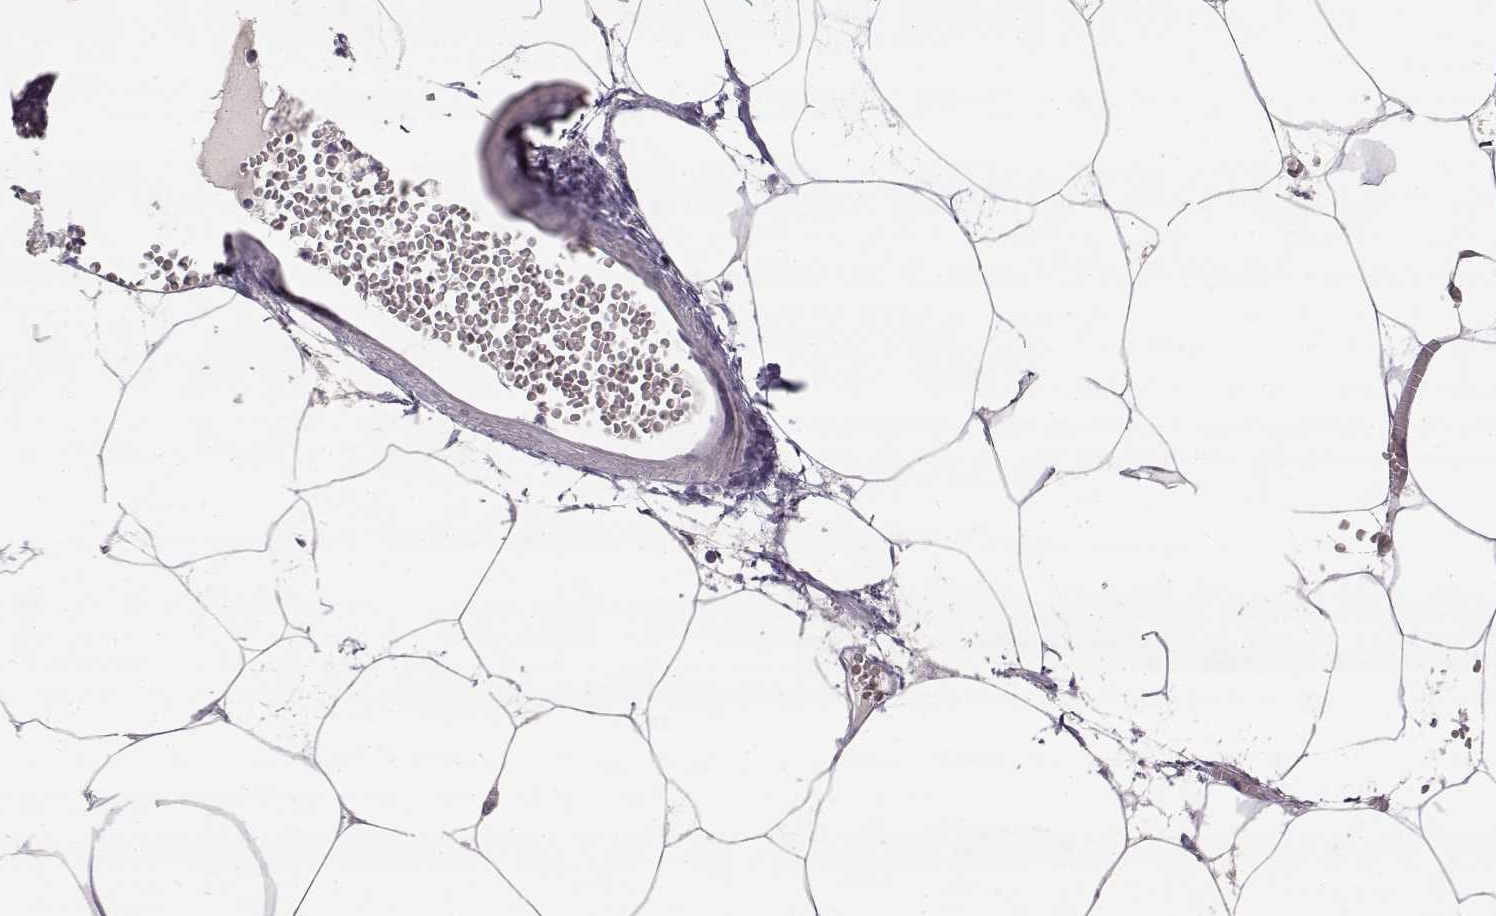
{"staining": {"intensity": "negative", "quantity": "none", "location": "none"}, "tissue": "adipose tissue", "cell_type": "Adipocytes", "image_type": "normal", "snomed": [{"axis": "morphology", "description": "Normal tissue, NOS"}, {"axis": "topography", "description": "Adipose tissue"}, {"axis": "topography", "description": "Pancreas"}, {"axis": "topography", "description": "Peripheral nerve tissue"}], "caption": "Immunohistochemistry photomicrograph of unremarkable human adipose tissue stained for a protein (brown), which exhibits no expression in adipocytes. (Stains: DAB immunohistochemistry with hematoxylin counter stain, Microscopy: brightfield microscopy at high magnification).", "gene": "TPH2", "patient": {"sex": "female", "age": 58}}